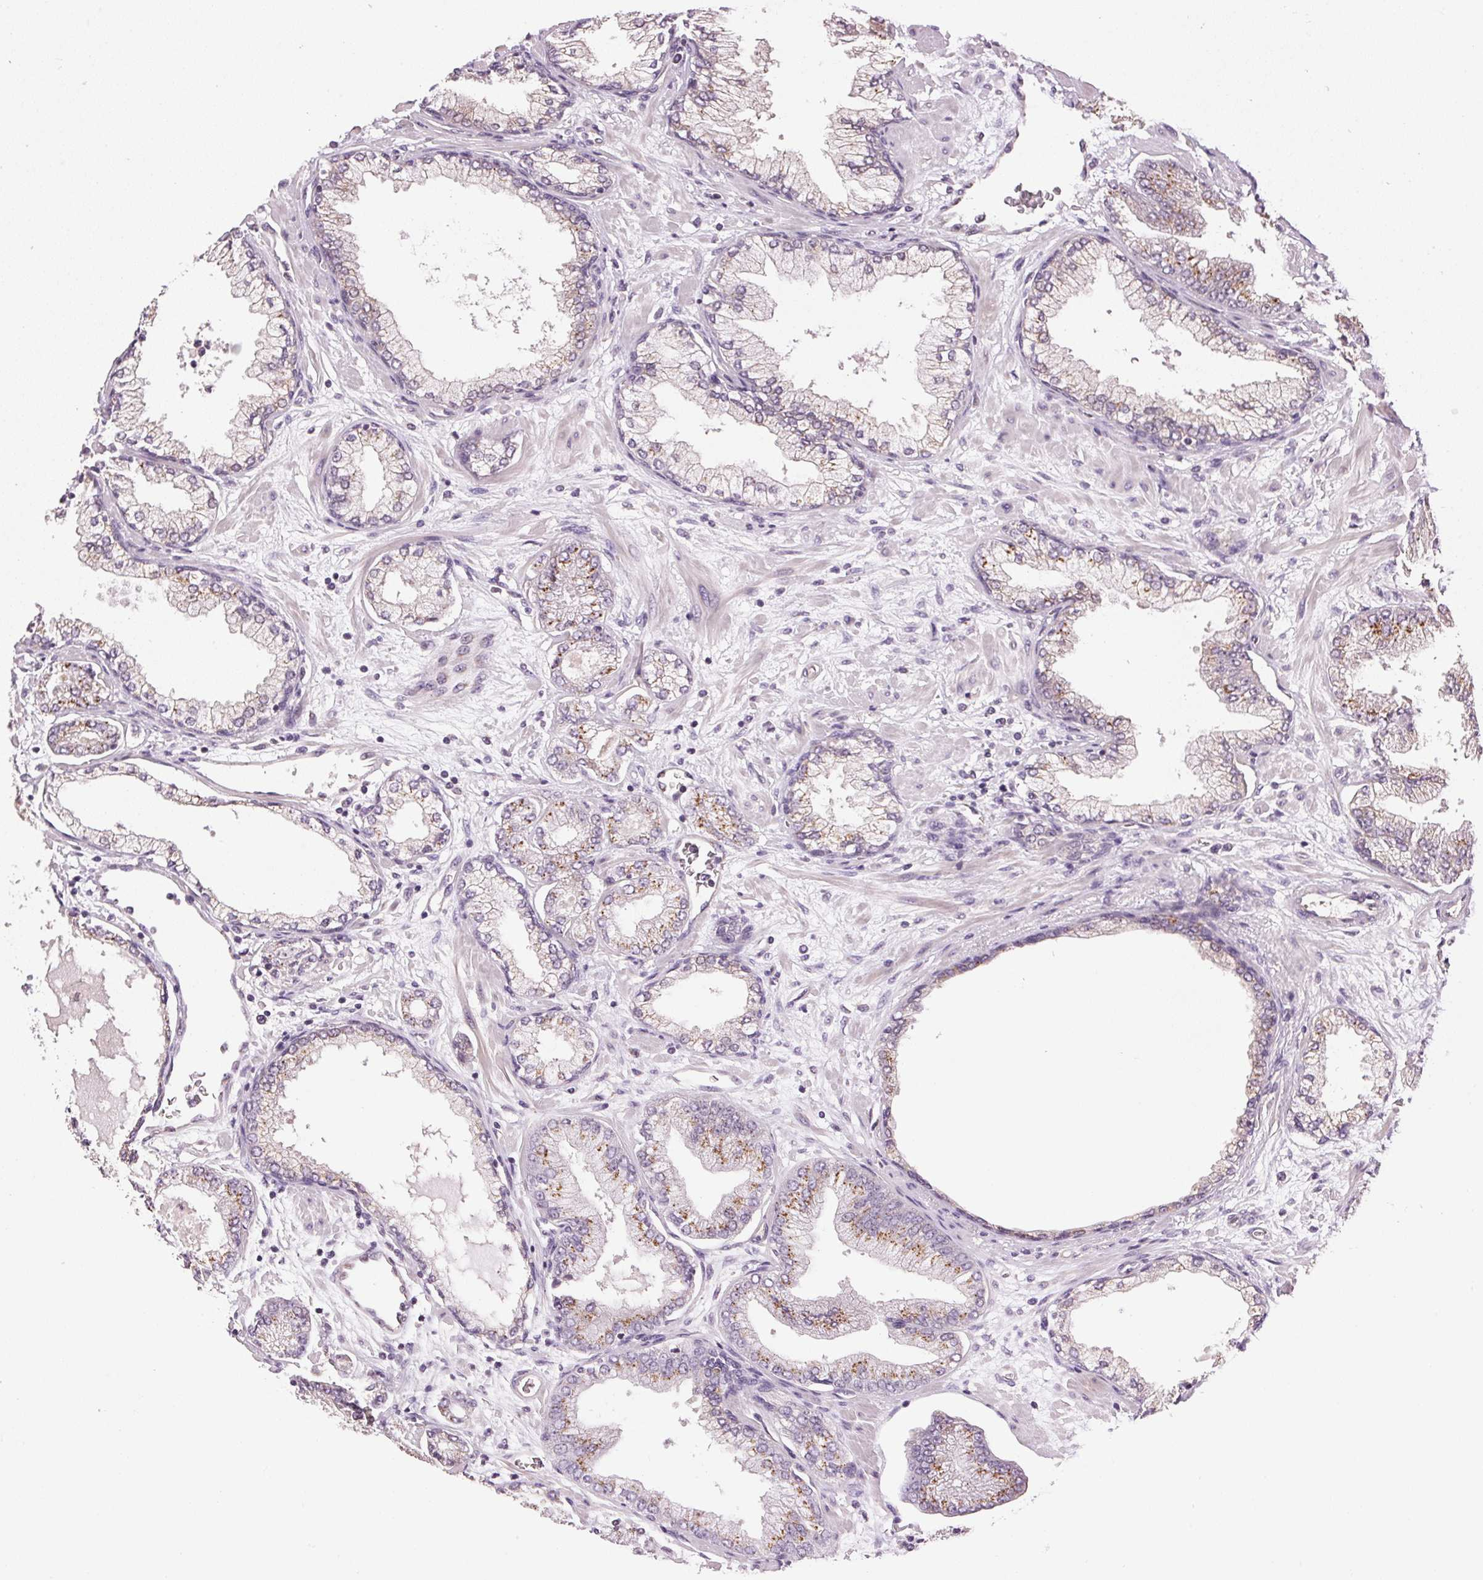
{"staining": {"intensity": "moderate", "quantity": "25%-75%", "location": "cytoplasmic/membranous"}, "tissue": "prostate cancer", "cell_type": "Tumor cells", "image_type": "cancer", "snomed": [{"axis": "morphology", "description": "Adenocarcinoma, Low grade"}, {"axis": "topography", "description": "Prostate"}], "caption": "High-power microscopy captured an immunohistochemistry (IHC) histopathology image of low-grade adenocarcinoma (prostate), revealing moderate cytoplasmic/membranous positivity in approximately 25%-75% of tumor cells.", "gene": "GOLPH3", "patient": {"sex": "male", "age": 55}}